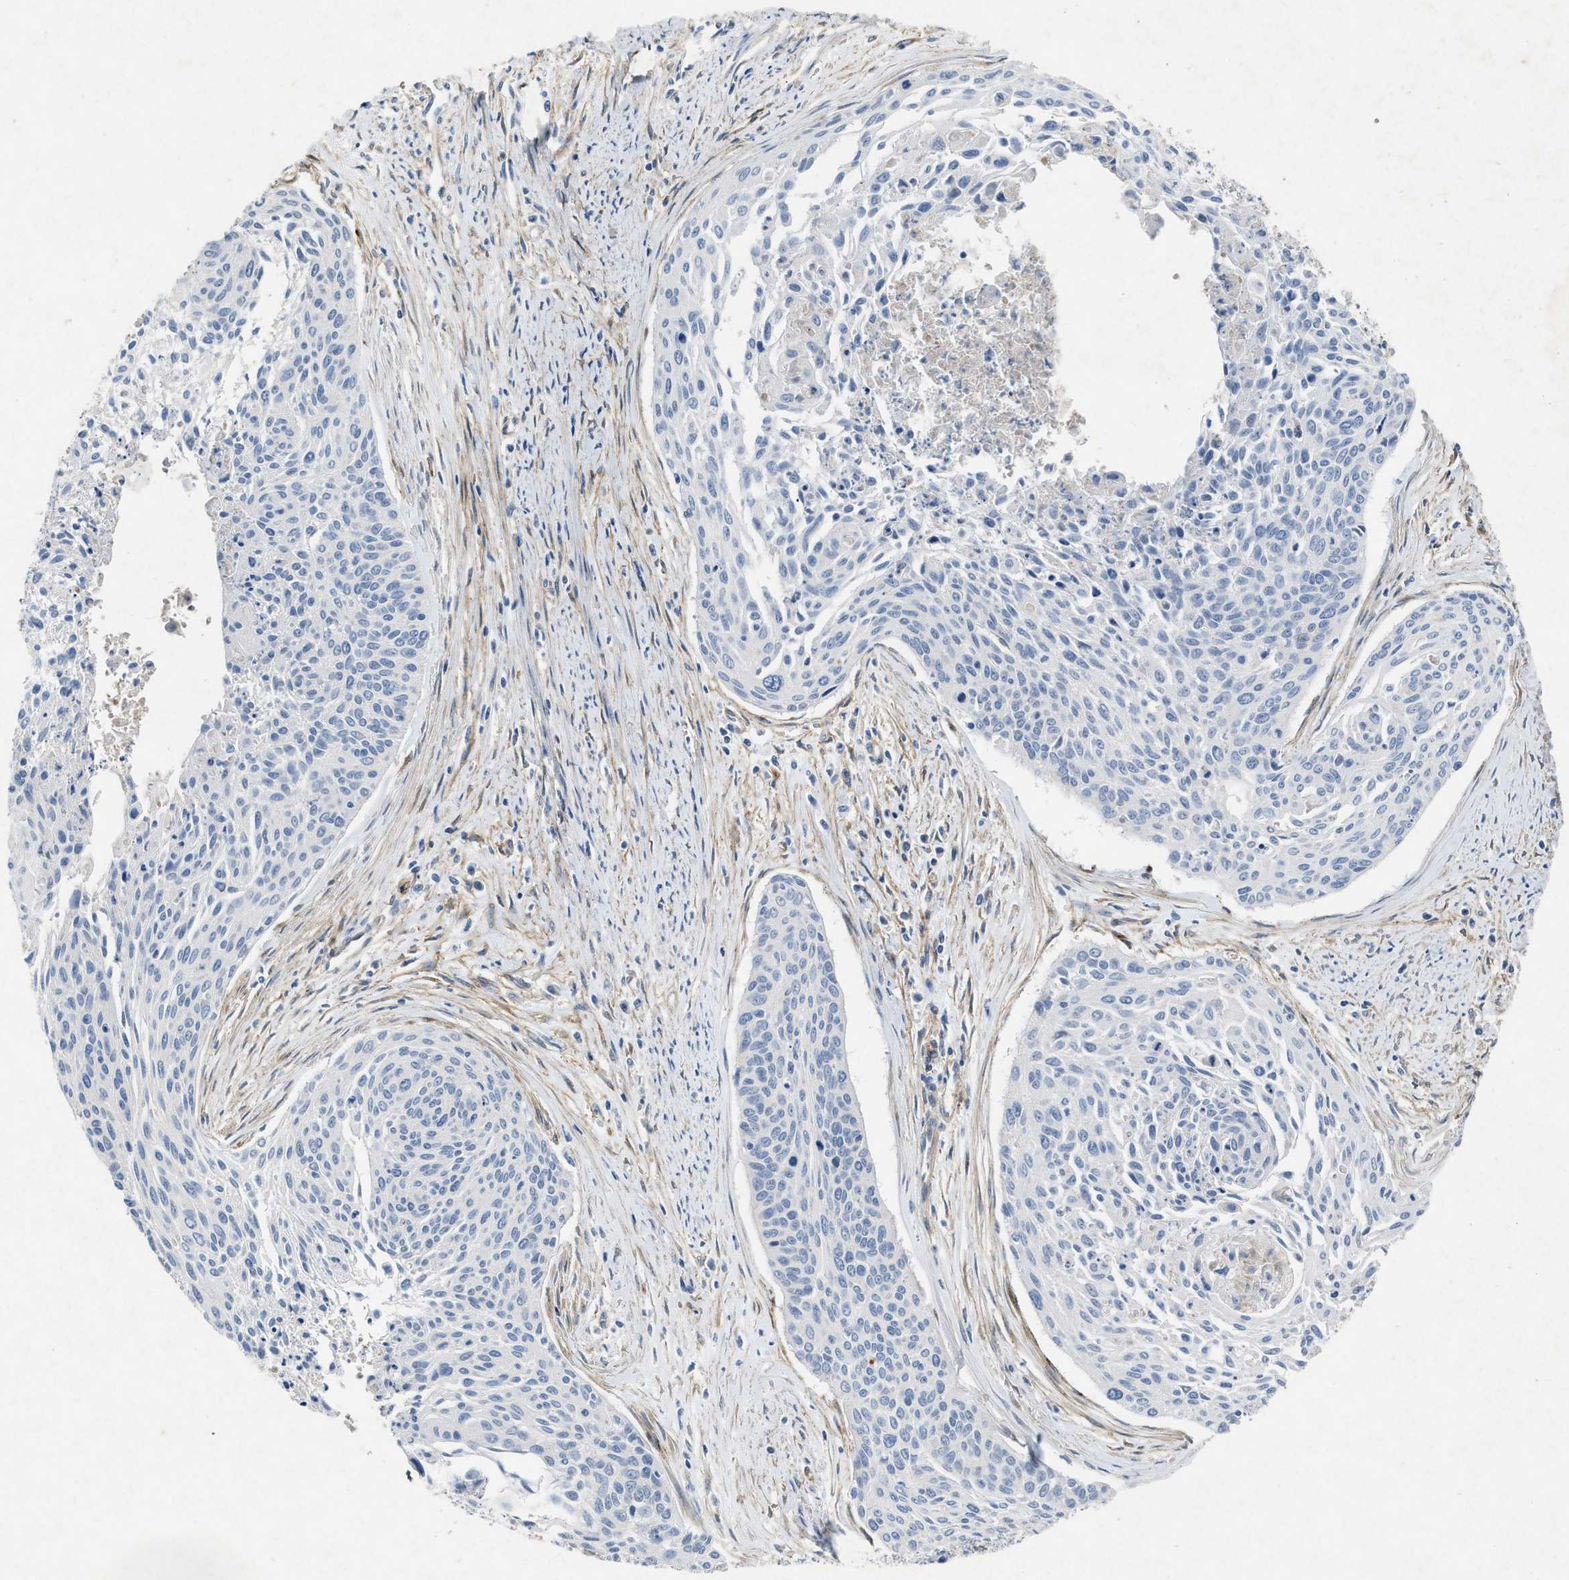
{"staining": {"intensity": "negative", "quantity": "none", "location": "none"}, "tissue": "cervical cancer", "cell_type": "Tumor cells", "image_type": "cancer", "snomed": [{"axis": "morphology", "description": "Squamous cell carcinoma, NOS"}, {"axis": "topography", "description": "Cervix"}], "caption": "Human cervical squamous cell carcinoma stained for a protein using IHC demonstrates no positivity in tumor cells.", "gene": "PDGFRA", "patient": {"sex": "female", "age": 55}}